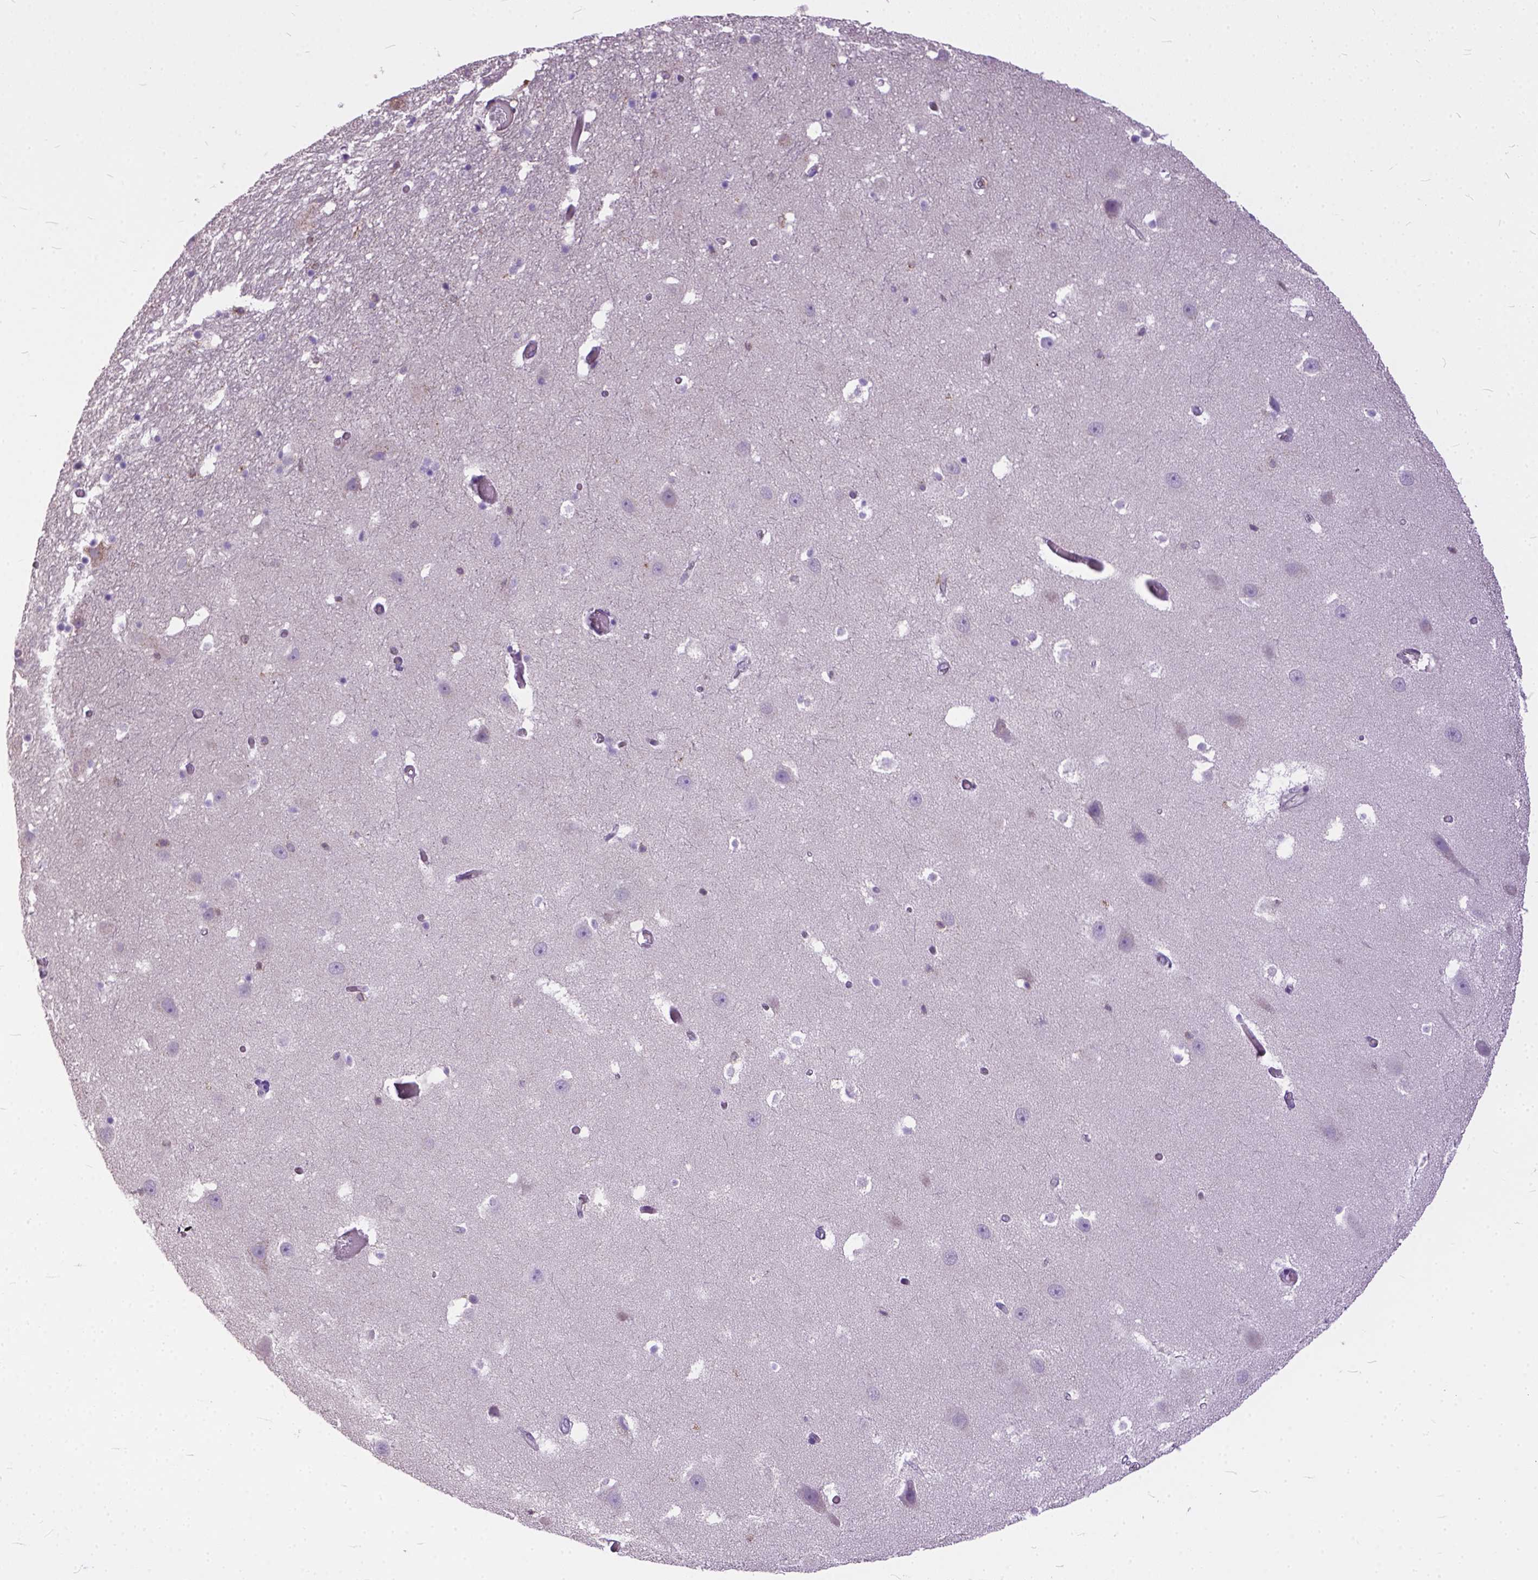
{"staining": {"intensity": "negative", "quantity": "none", "location": "none"}, "tissue": "hippocampus", "cell_type": "Glial cells", "image_type": "normal", "snomed": [{"axis": "morphology", "description": "Normal tissue, NOS"}, {"axis": "topography", "description": "Hippocampus"}], "caption": "IHC of unremarkable human hippocampus shows no expression in glial cells. Nuclei are stained in blue.", "gene": "BANF2", "patient": {"sex": "male", "age": 26}}